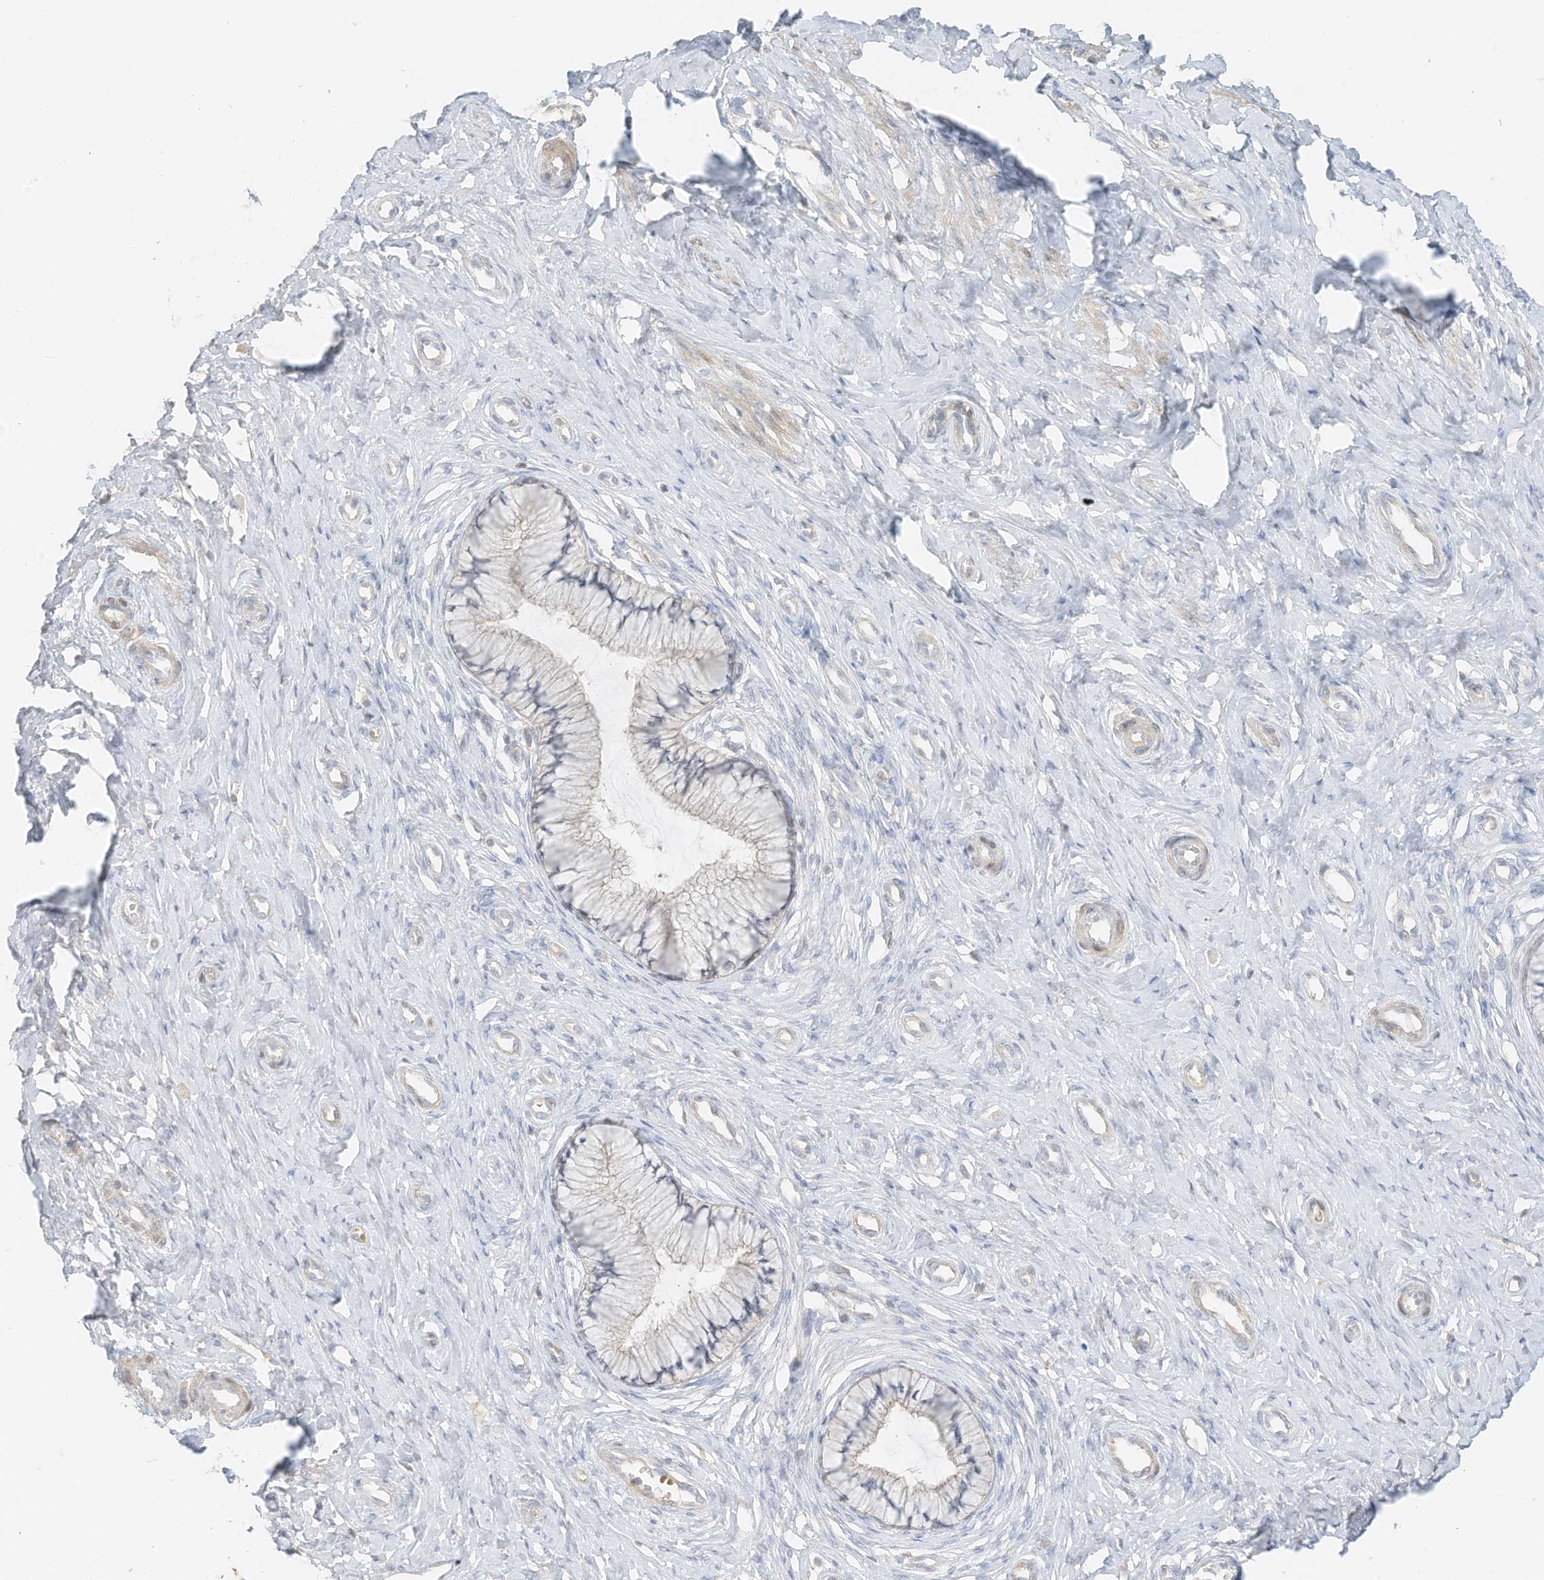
{"staining": {"intensity": "negative", "quantity": "none", "location": "none"}, "tissue": "cervix", "cell_type": "Glandular cells", "image_type": "normal", "snomed": [{"axis": "morphology", "description": "Normal tissue, NOS"}, {"axis": "topography", "description": "Cervix"}], "caption": "High power microscopy micrograph of an immunohistochemistry image of unremarkable cervix, revealing no significant positivity in glandular cells. (Immunohistochemistry, brightfield microscopy, high magnification).", "gene": "ZBTB41", "patient": {"sex": "female", "age": 36}}